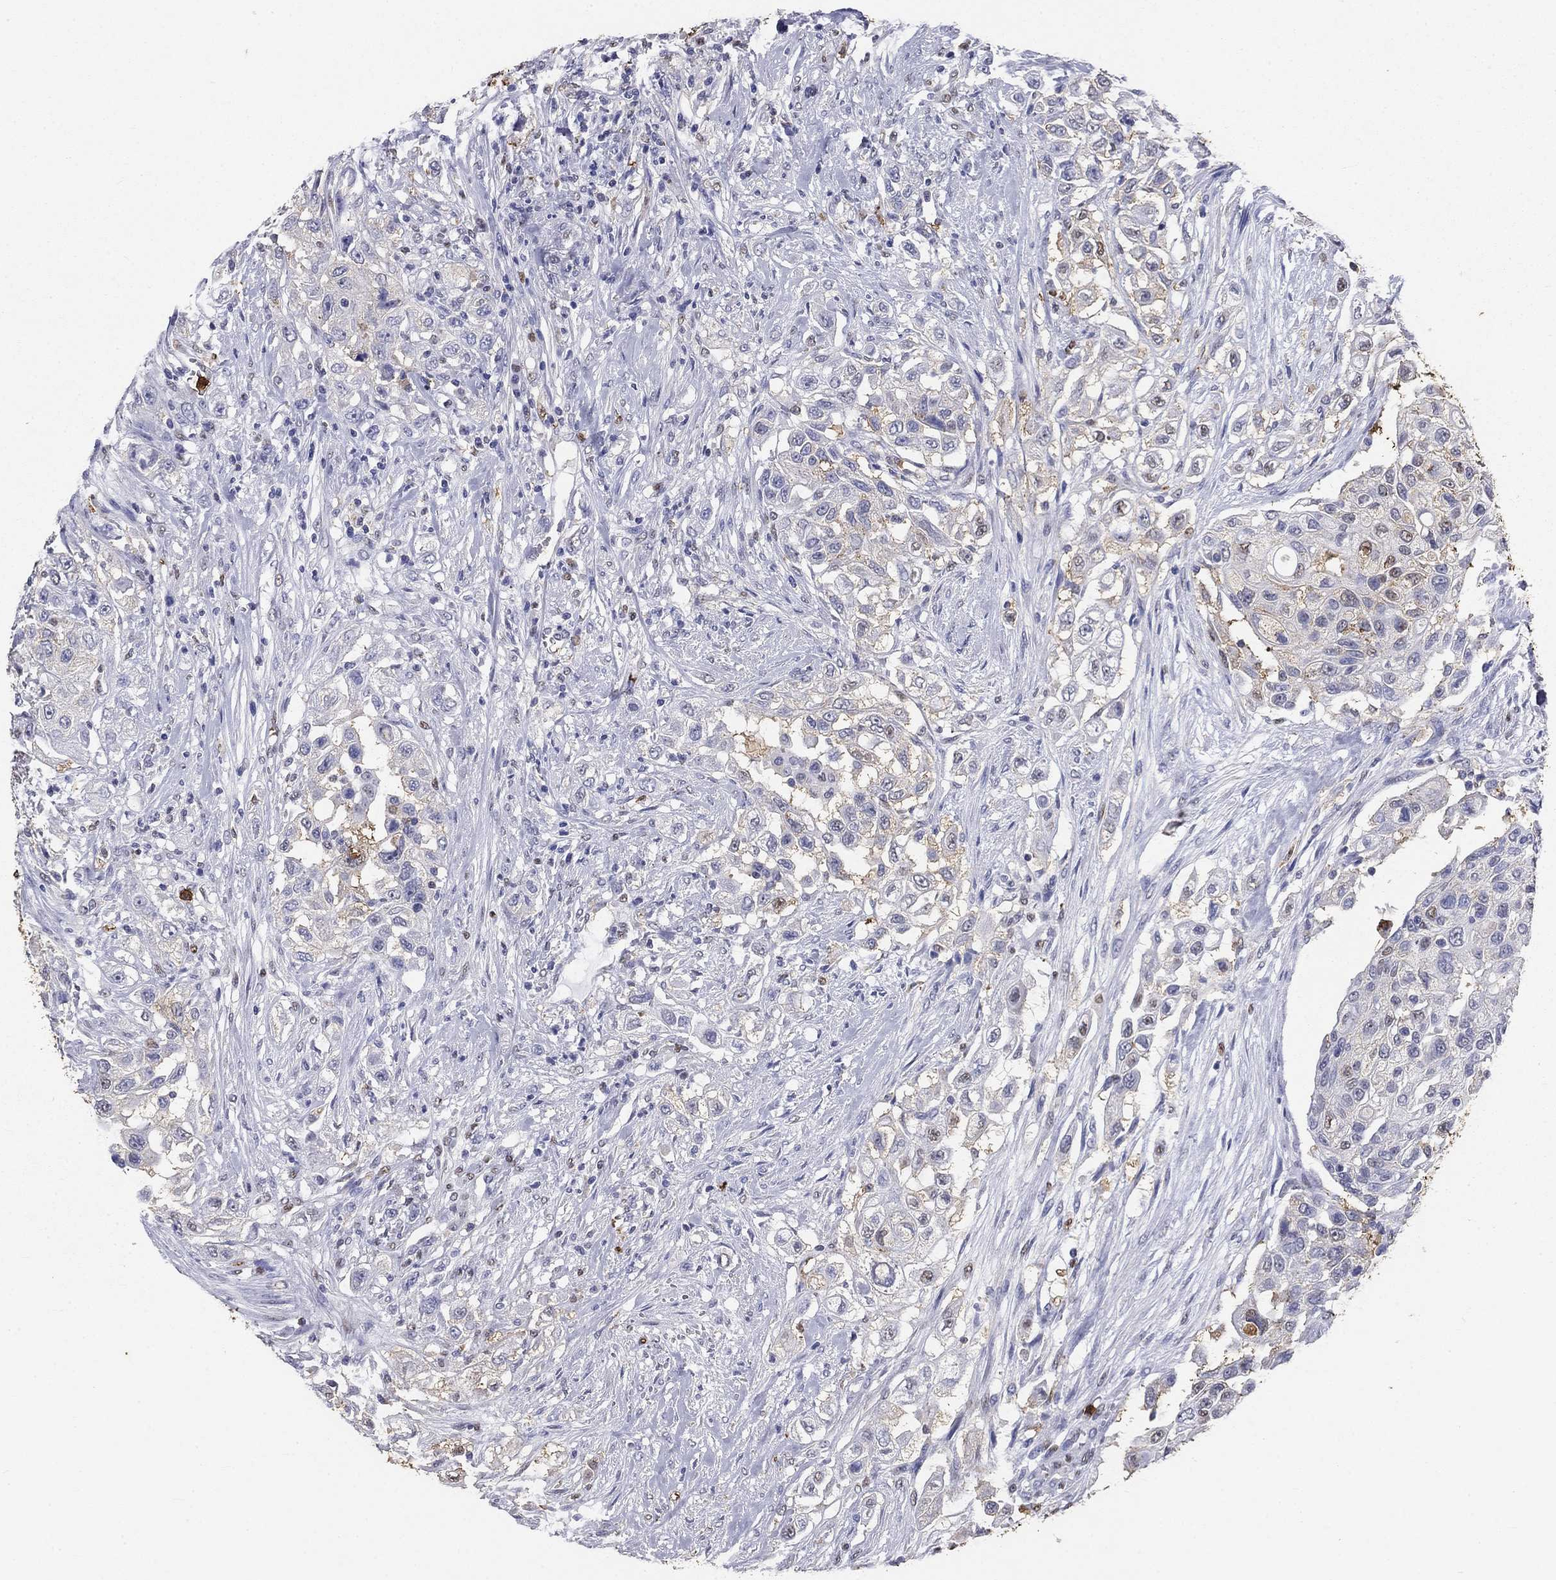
{"staining": {"intensity": "negative", "quantity": "none", "location": "none"}, "tissue": "urothelial cancer", "cell_type": "Tumor cells", "image_type": "cancer", "snomed": [{"axis": "morphology", "description": "Urothelial carcinoma, High grade"}, {"axis": "topography", "description": "Urinary bladder"}], "caption": "This is an immunohistochemistry micrograph of urothelial carcinoma (high-grade). There is no positivity in tumor cells.", "gene": "IGSF8", "patient": {"sex": "female", "age": 56}}